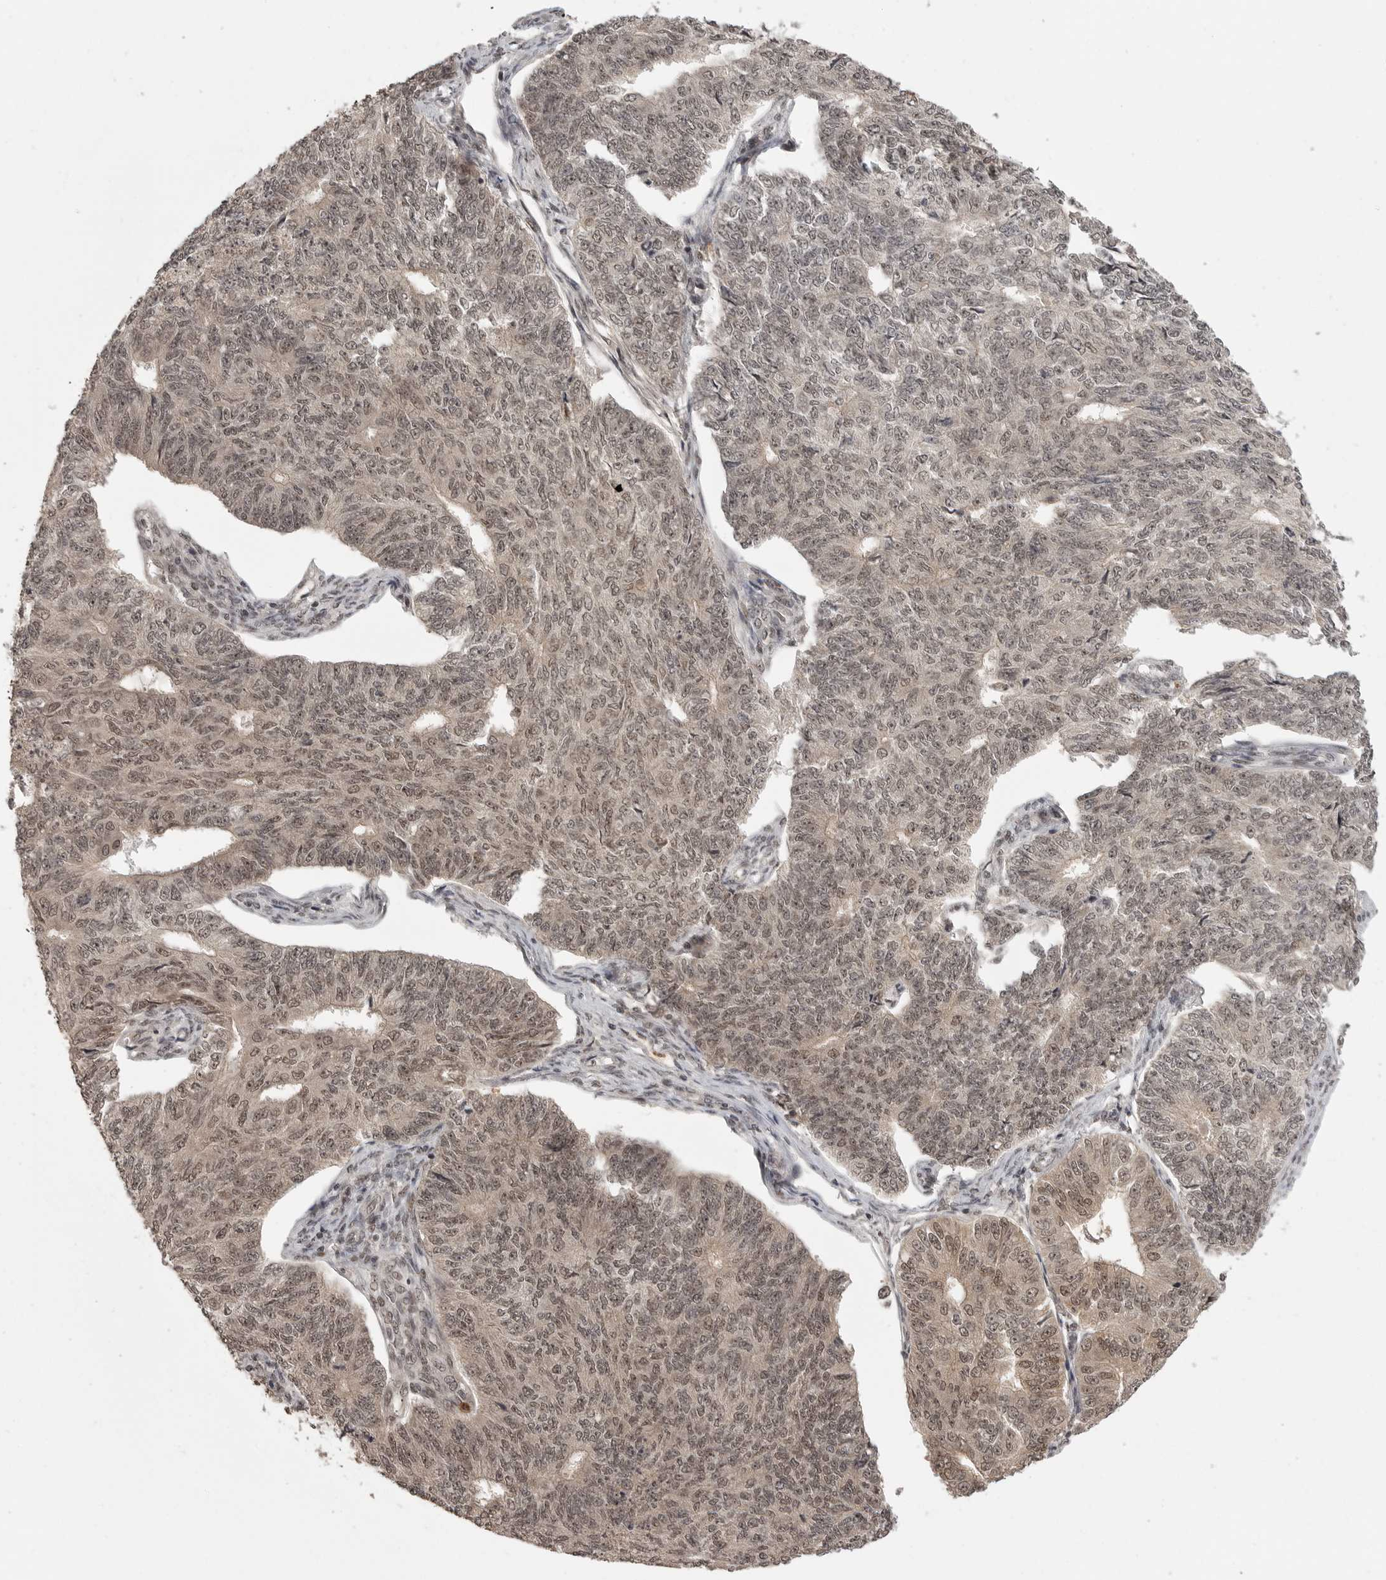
{"staining": {"intensity": "weak", "quantity": ">75%", "location": "cytoplasmic/membranous,nuclear"}, "tissue": "endometrial cancer", "cell_type": "Tumor cells", "image_type": "cancer", "snomed": [{"axis": "morphology", "description": "Adenocarcinoma, NOS"}, {"axis": "topography", "description": "Endometrium"}], "caption": "This image shows immunohistochemistry (IHC) staining of human endometrial cancer, with low weak cytoplasmic/membranous and nuclear positivity in about >75% of tumor cells.", "gene": "PEG3", "patient": {"sex": "female", "age": 32}}